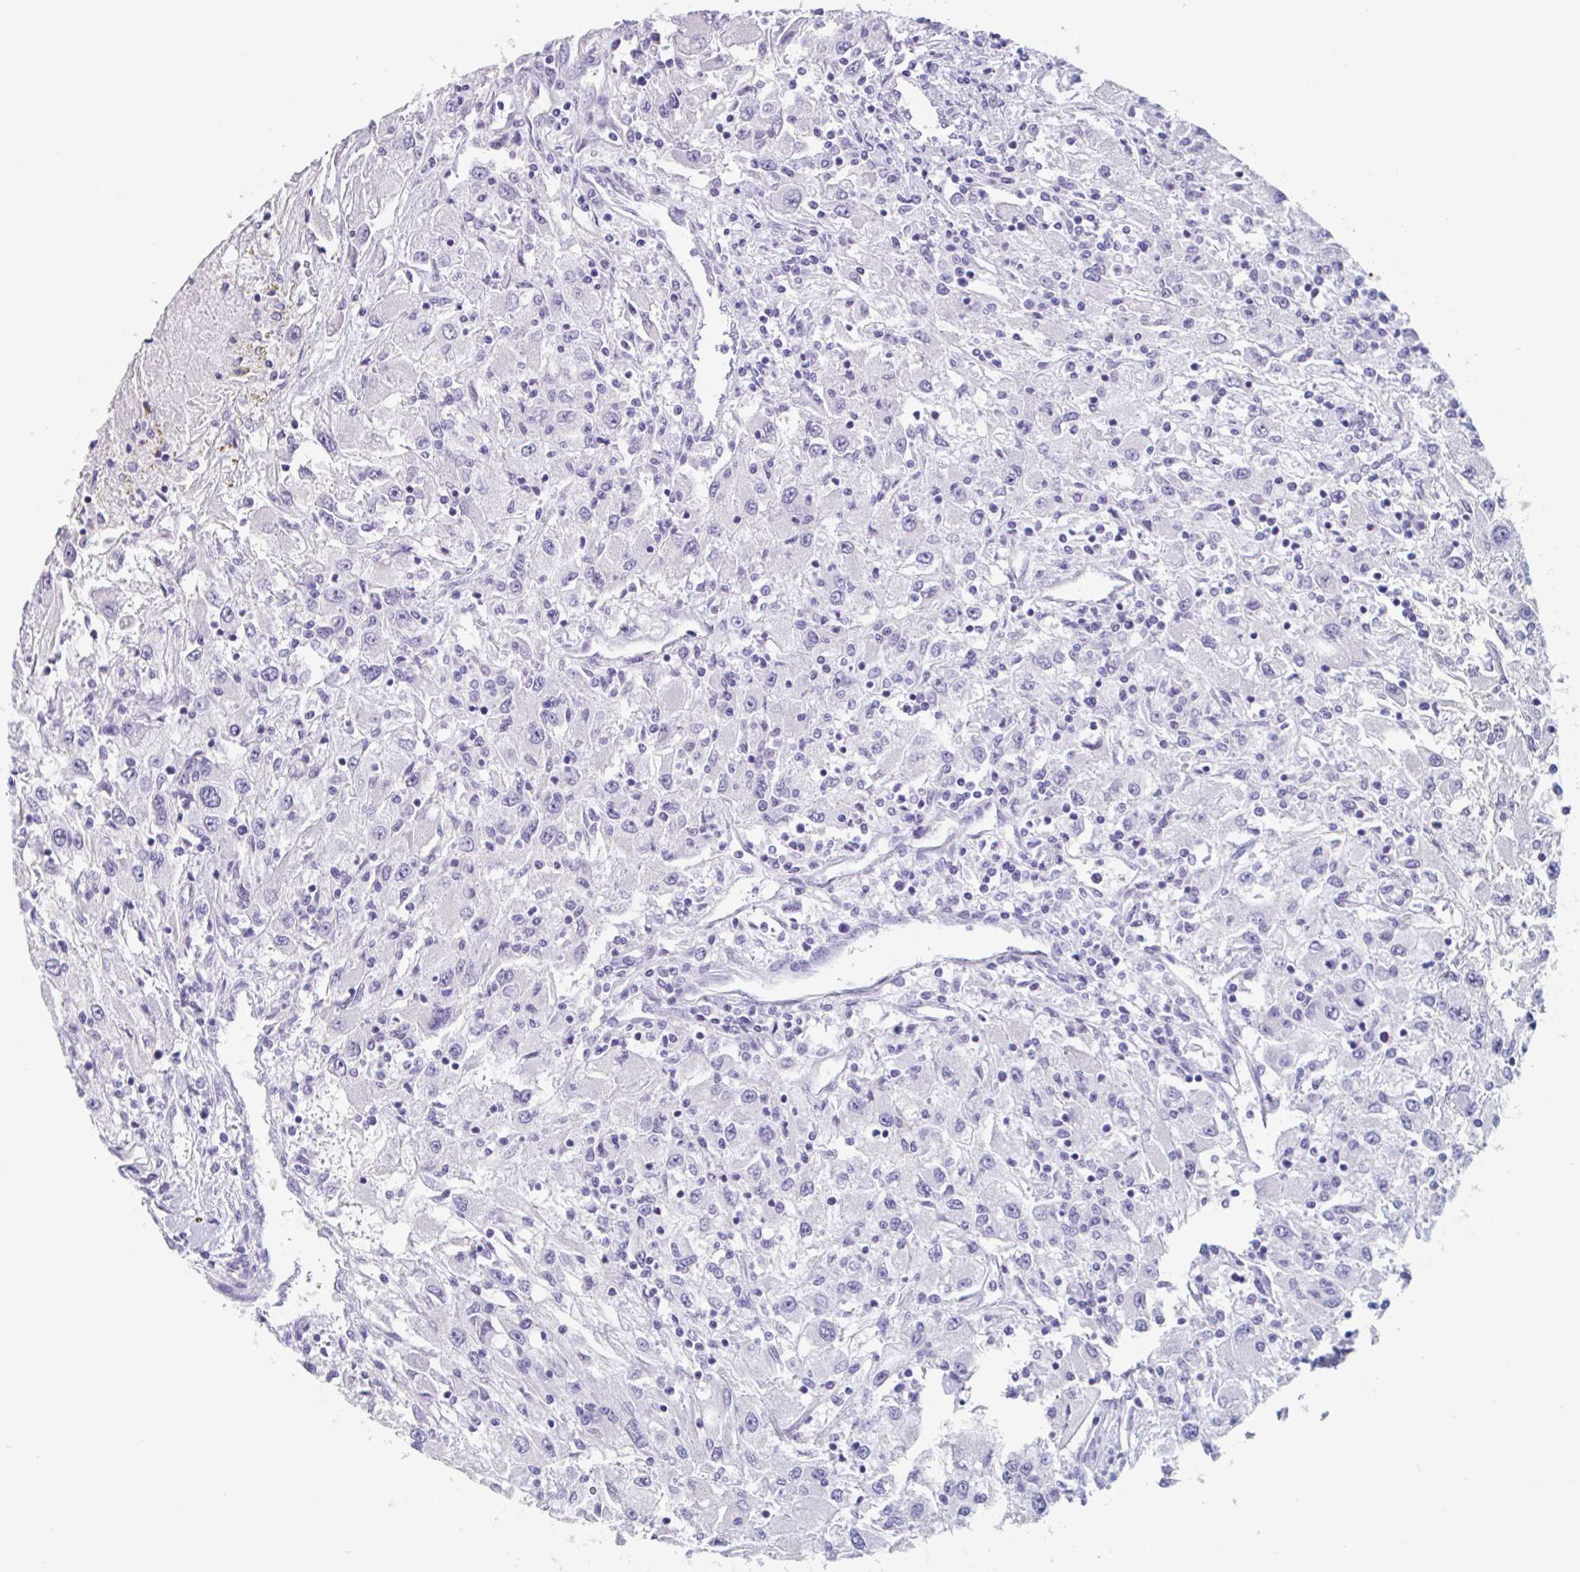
{"staining": {"intensity": "negative", "quantity": "none", "location": "none"}, "tissue": "renal cancer", "cell_type": "Tumor cells", "image_type": "cancer", "snomed": [{"axis": "morphology", "description": "Adenocarcinoma, NOS"}, {"axis": "topography", "description": "Kidney"}], "caption": "Immunohistochemical staining of adenocarcinoma (renal) displays no significant expression in tumor cells.", "gene": "EMC4", "patient": {"sex": "female", "age": 67}}